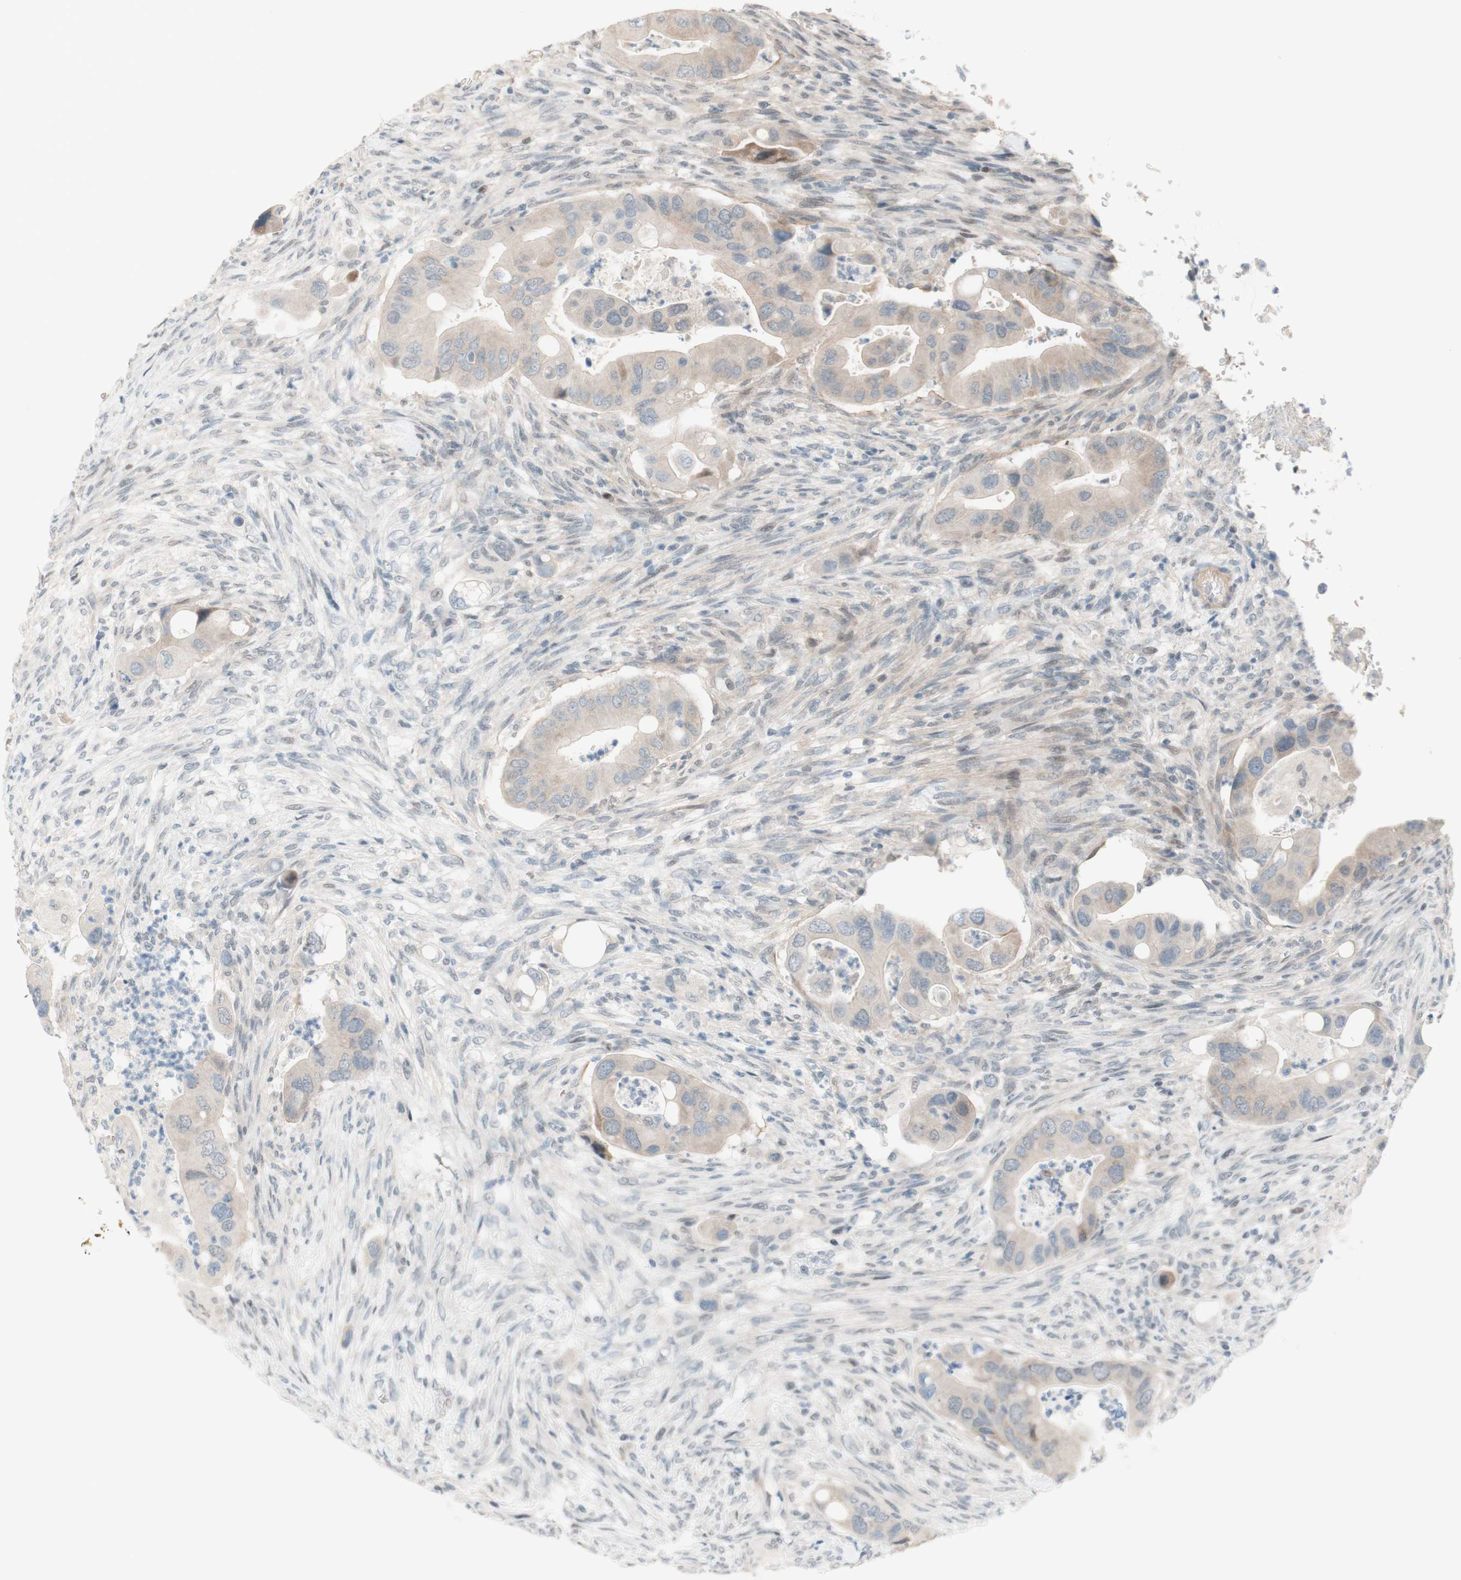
{"staining": {"intensity": "weak", "quantity": "25%-75%", "location": "cytoplasmic/membranous"}, "tissue": "colorectal cancer", "cell_type": "Tumor cells", "image_type": "cancer", "snomed": [{"axis": "morphology", "description": "Adenocarcinoma, NOS"}, {"axis": "topography", "description": "Rectum"}], "caption": "Immunohistochemical staining of human colorectal adenocarcinoma shows weak cytoplasmic/membranous protein expression in approximately 25%-75% of tumor cells. (DAB = brown stain, brightfield microscopy at high magnification).", "gene": "JPH1", "patient": {"sex": "female", "age": 57}}